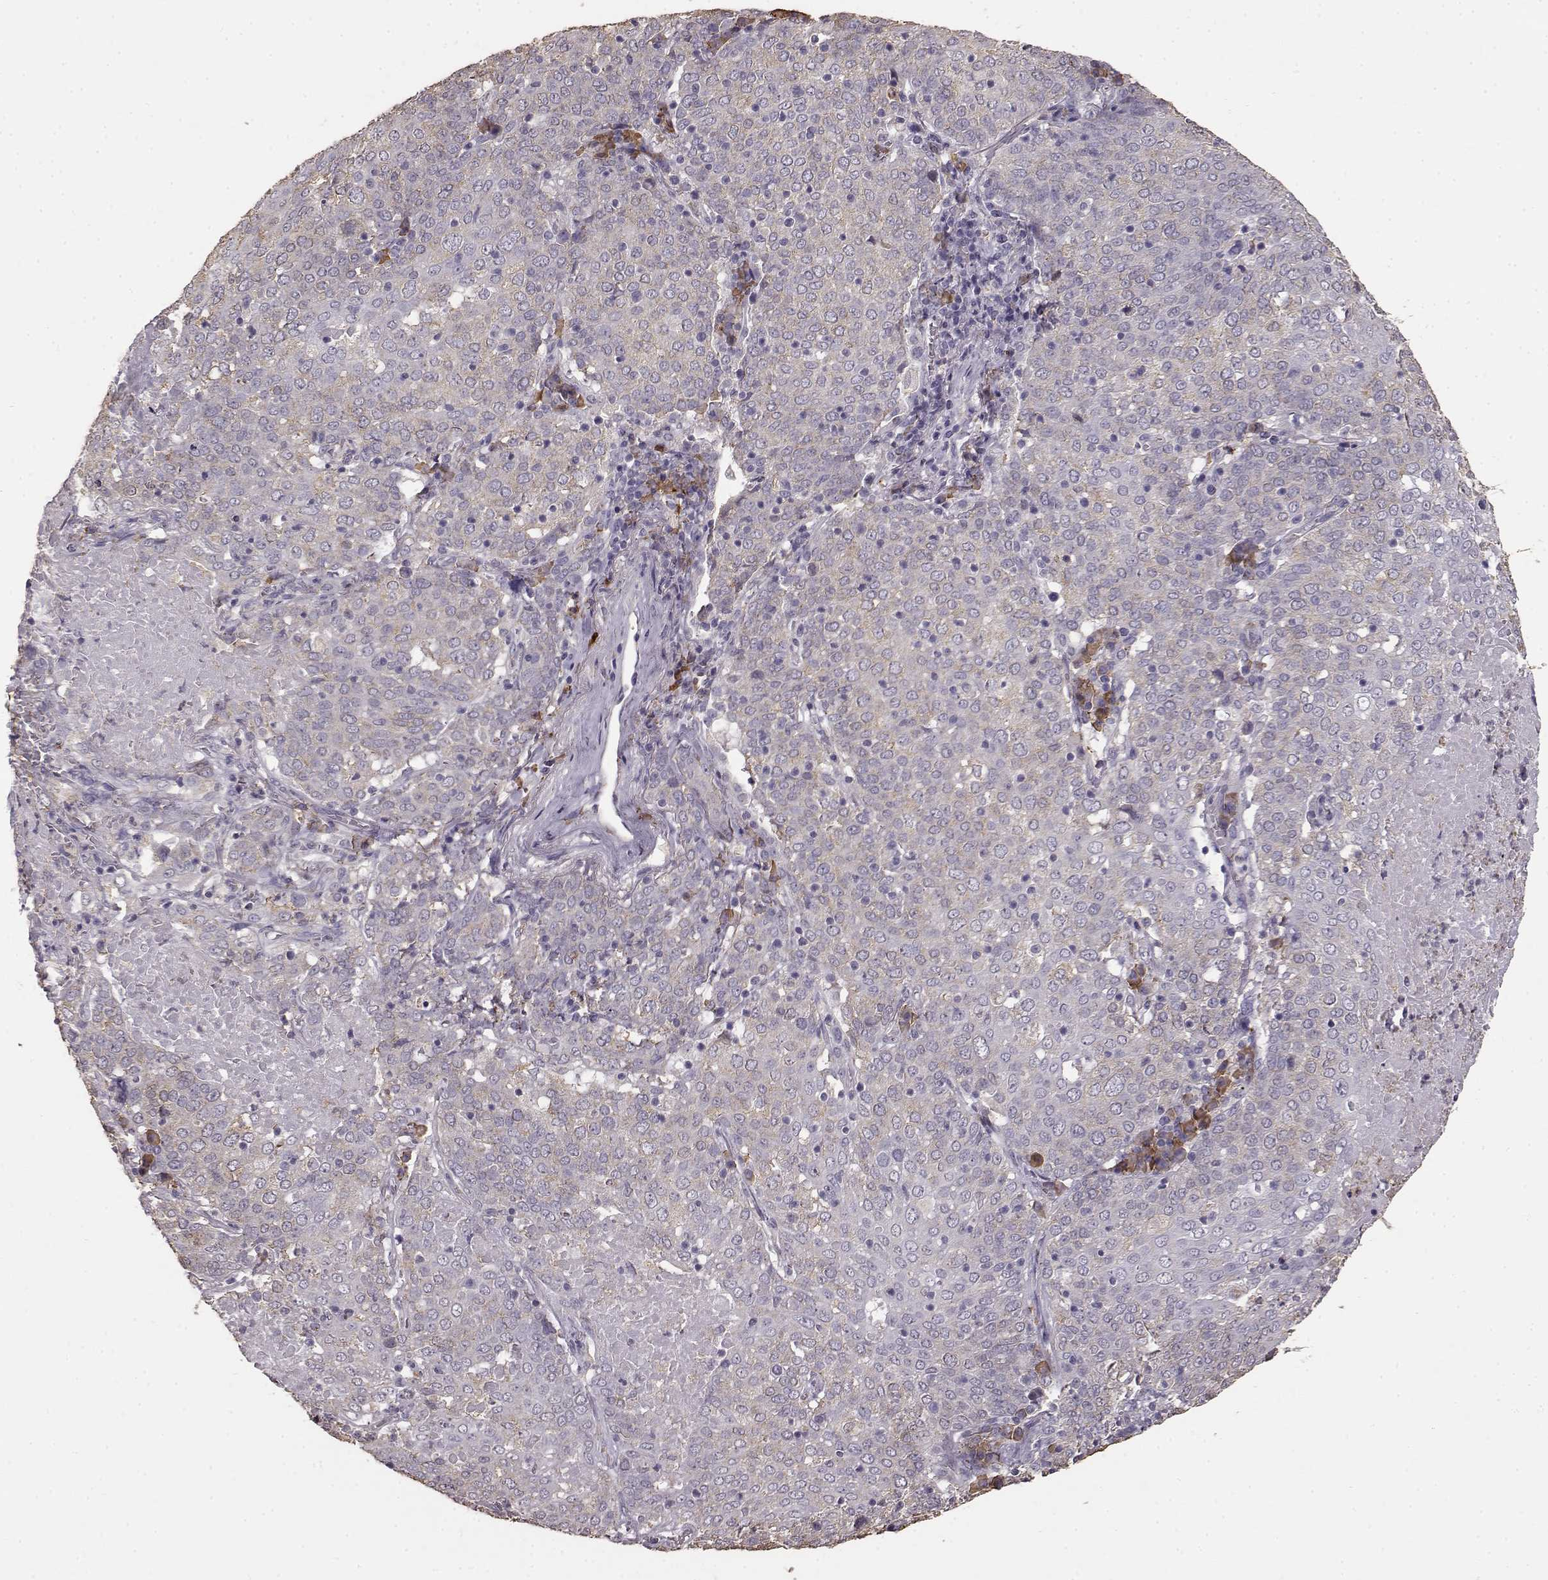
{"staining": {"intensity": "weak", "quantity": "<25%", "location": "cytoplasmic/membranous"}, "tissue": "lung cancer", "cell_type": "Tumor cells", "image_type": "cancer", "snomed": [{"axis": "morphology", "description": "Squamous cell carcinoma, NOS"}, {"axis": "topography", "description": "Lung"}], "caption": "Tumor cells show no significant protein expression in squamous cell carcinoma (lung).", "gene": "GABRG3", "patient": {"sex": "male", "age": 82}}